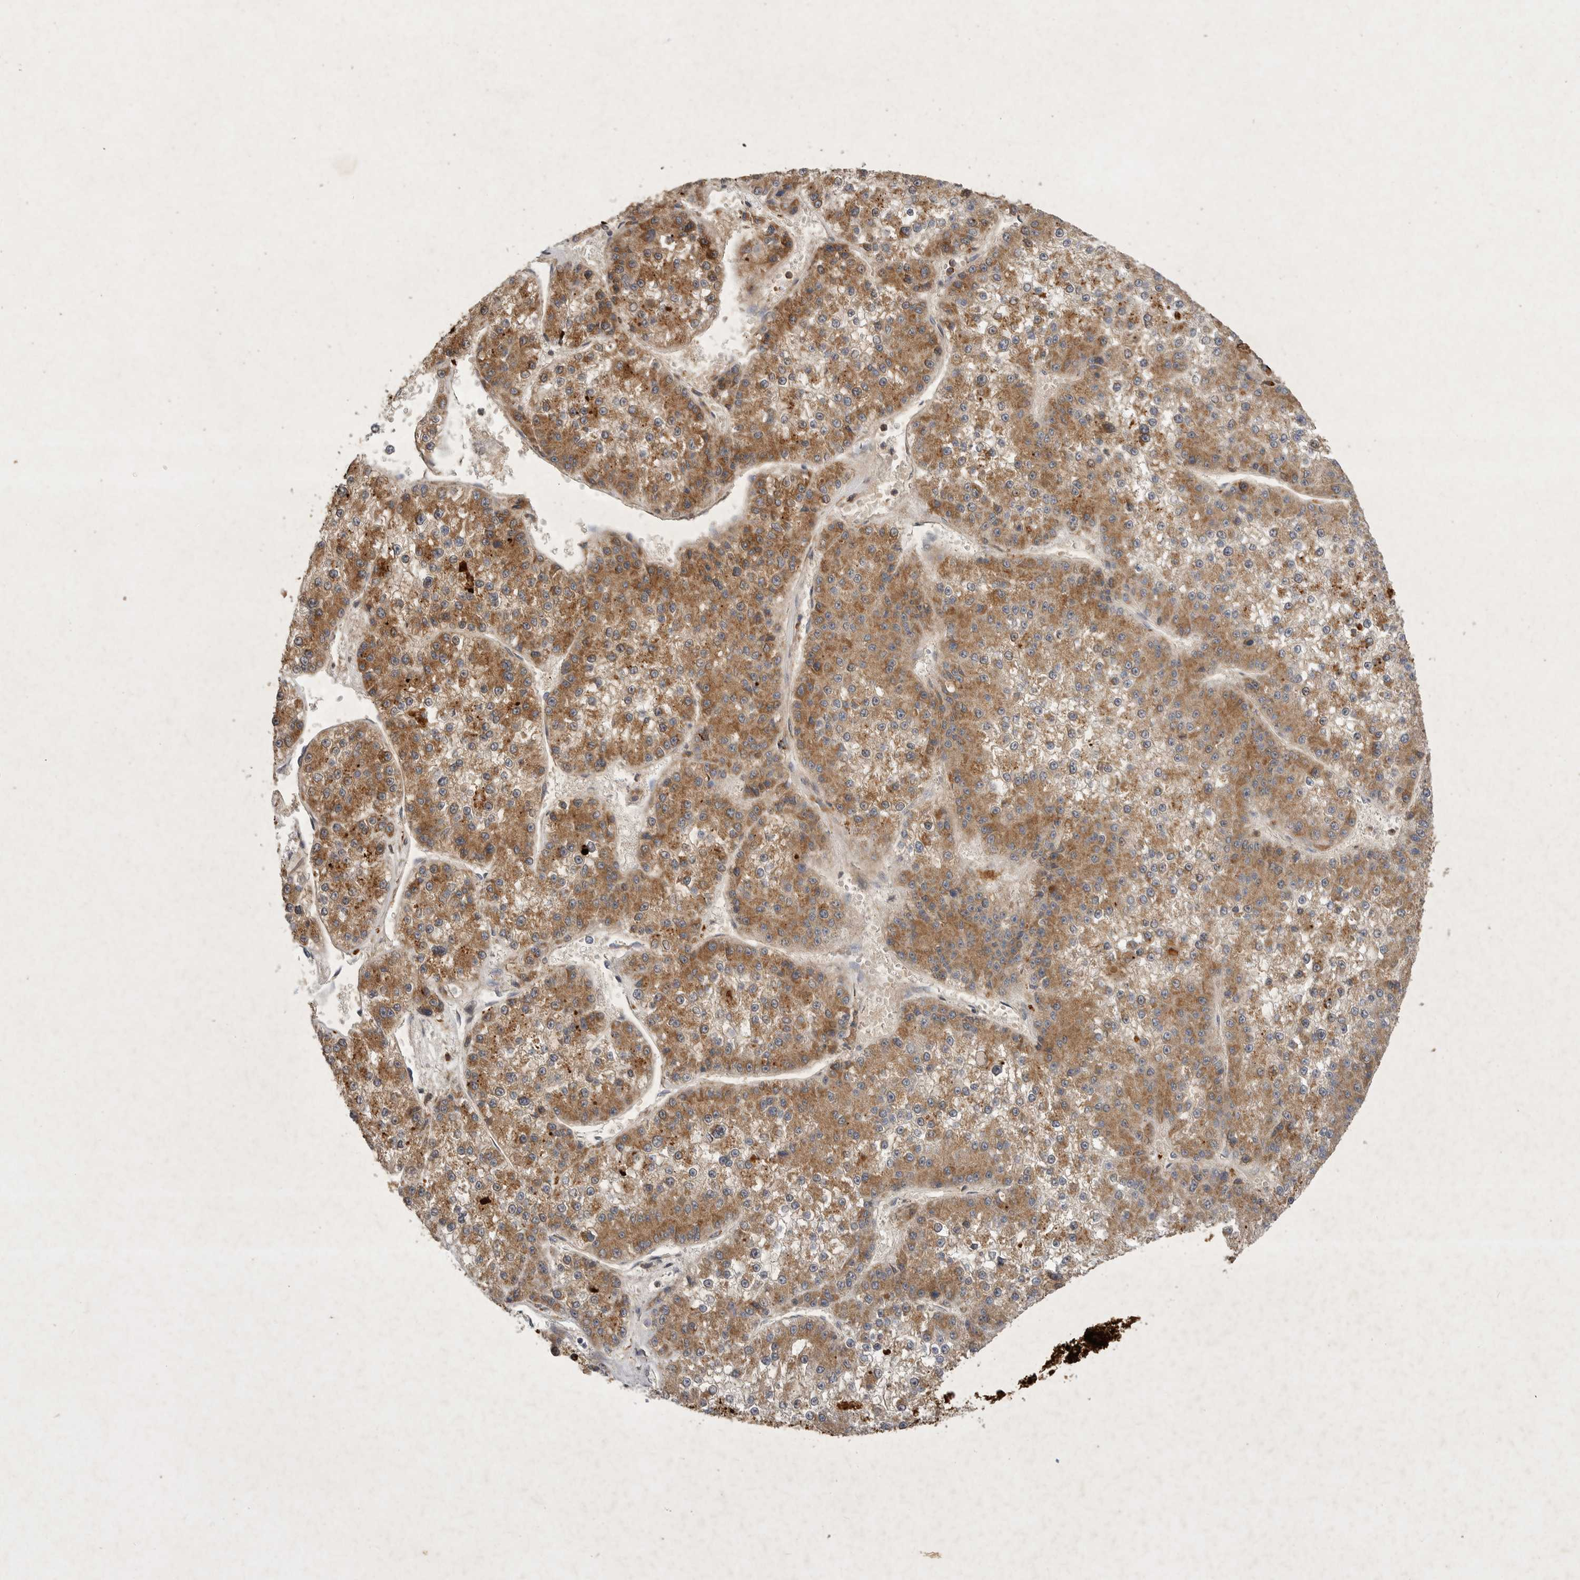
{"staining": {"intensity": "moderate", "quantity": ">75%", "location": "cytoplasmic/membranous"}, "tissue": "liver cancer", "cell_type": "Tumor cells", "image_type": "cancer", "snomed": [{"axis": "morphology", "description": "Carcinoma, Hepatocellular, NOS"}, {"axis": "topography", "description": "Liver"}], "caption": "Liver hepatocellular carcinoma stained with a protein marker shows moderate staining in tumor cells.", "gene": "MRPL41", "patient": {"sex": "female", "age": 73}}